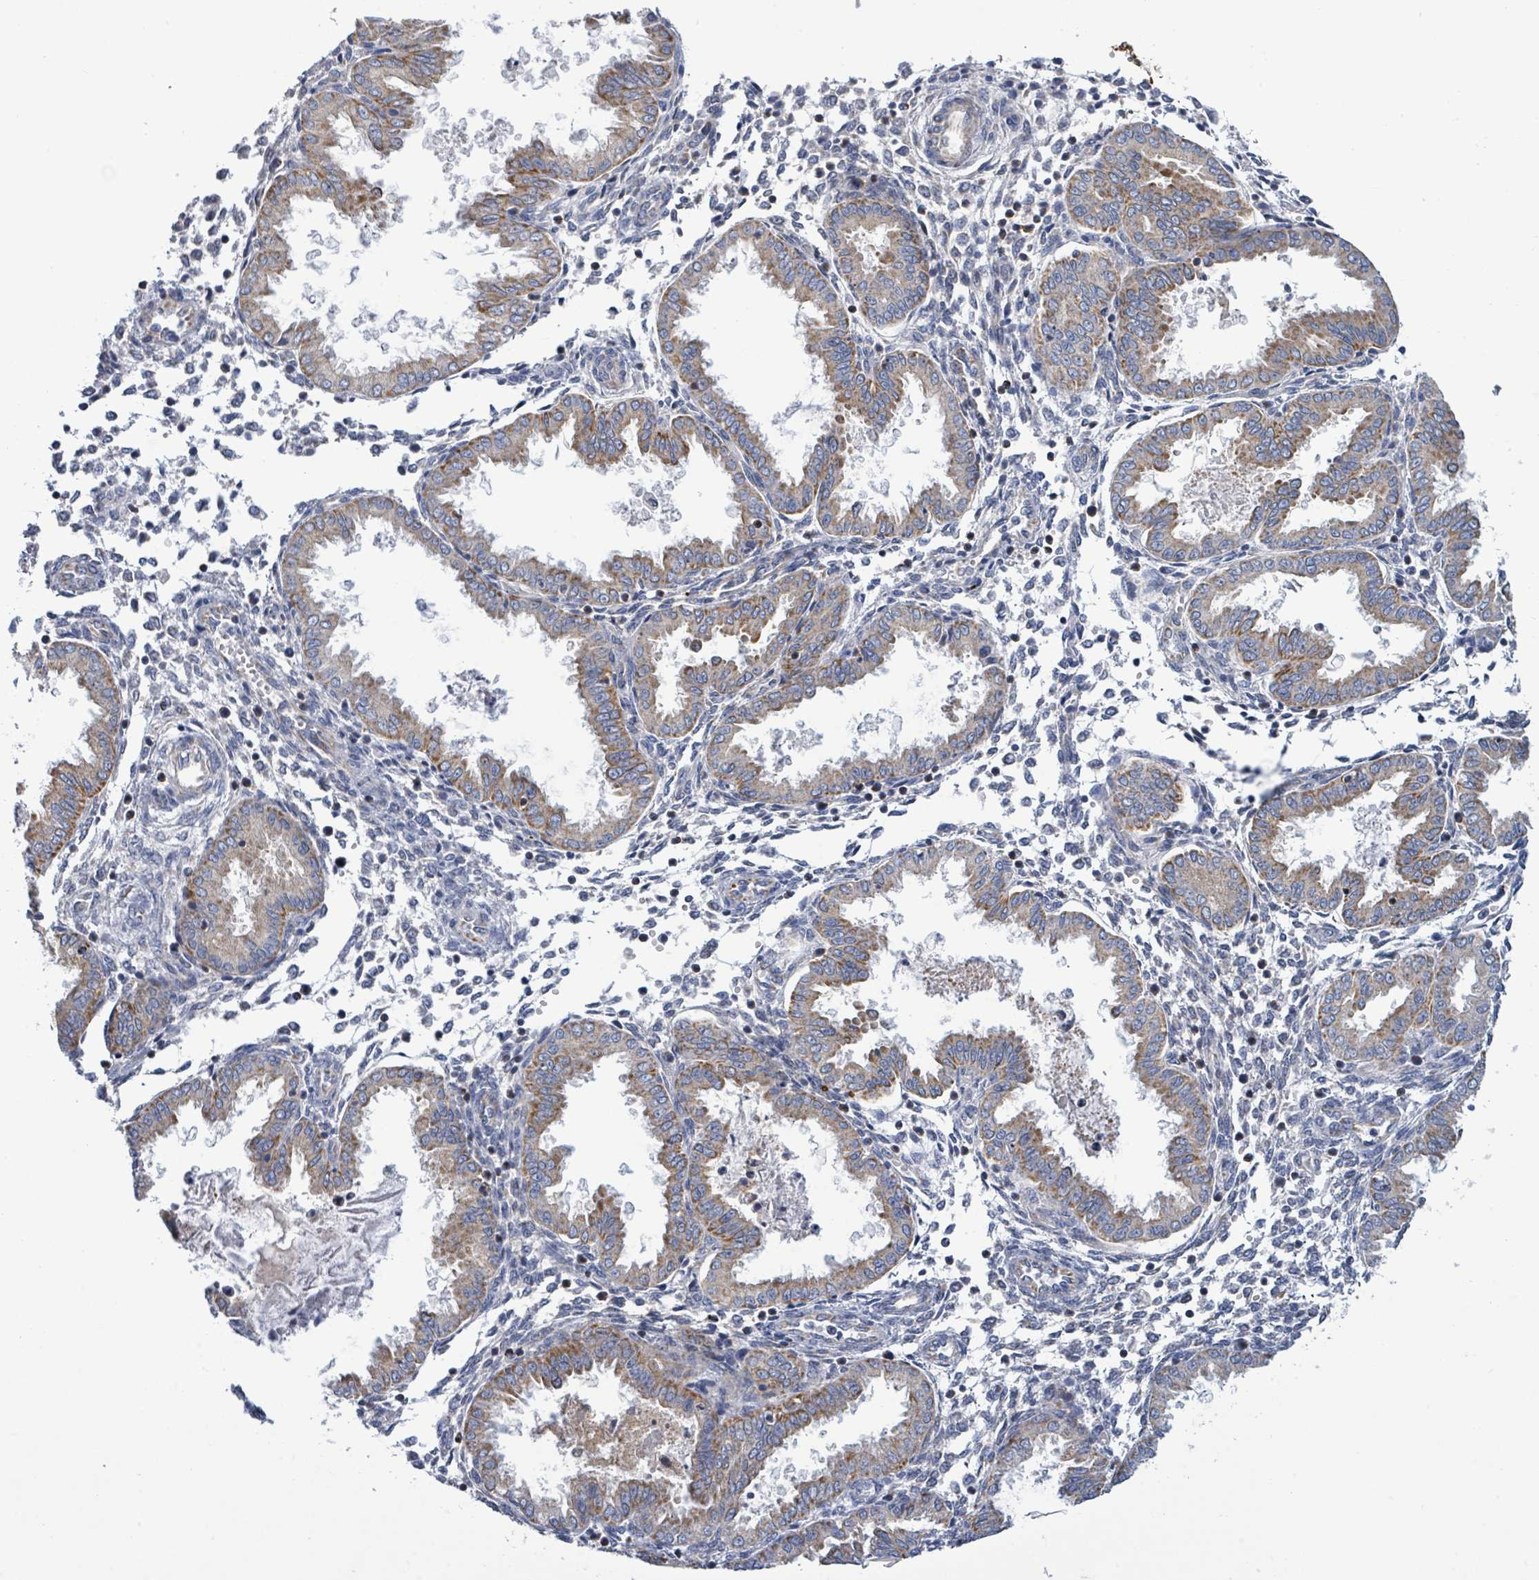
{"staining": {"intensity": "negative", "quantity": "none", "location": "none"}, "tissue": "endometrium", "cell_type": "Cells in endometrial stroma", "image_type": "normal", "snomed": [{"axis": "morphology", "description": "Normal tissue, NOS"}, {"axis": "topography", "description": "Endometrium"}], "caption": "This micrograph is of benign endometrium stained with immunohistochemistry (IHC) to label a protein in brown with the nuclei are counter-stained blue. There is no staining in cells in endometrial stroma. (Stains: DAB (3,3'-diaminobenzidine) IHC with hematoxylin counter stain, Microscopy: brightfield microscopy at high magnification).", "gene": "SUCLG2", "patient": {"sex": "female", "age": 33}}